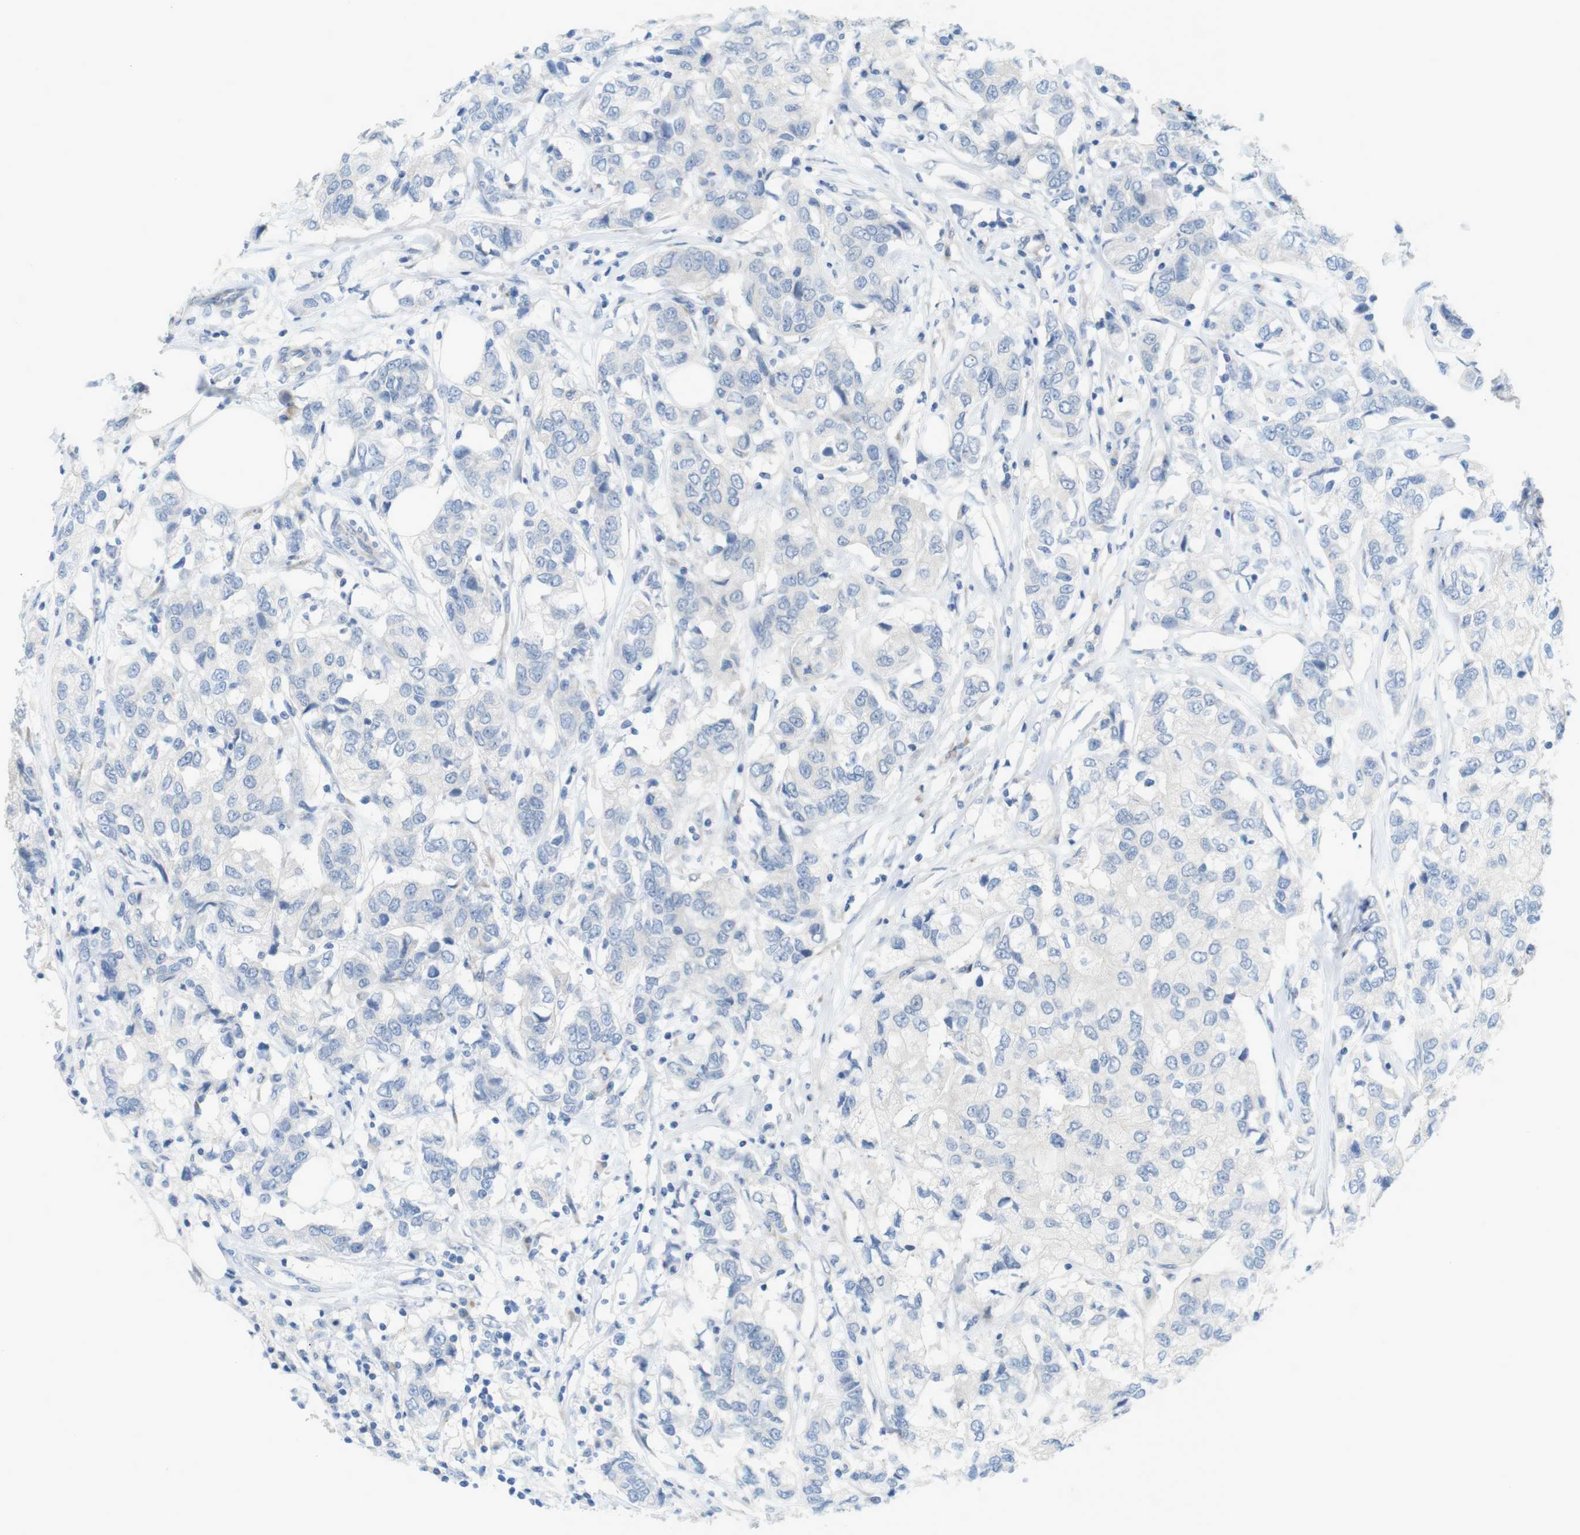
{"staining": {"intensity": "negative", "quantity": "none", "location": "none"}, "tissue": "breast cancer", "cell_type": "Tumor cells", "image_type": "cancer", "snomed": [{"axis": "morphology", "description": "Duct carcinoma"}, {"axis": "topography", "description": "Breast"}], "caption": "Immunohistochemistry image of human breast cancer (infiltrating ductal carcinoma) stained for a protein (brown), which displays no staining in tumor cells.", "gene": "GJC3", "patient": {"sex": "female", "age": 80}}